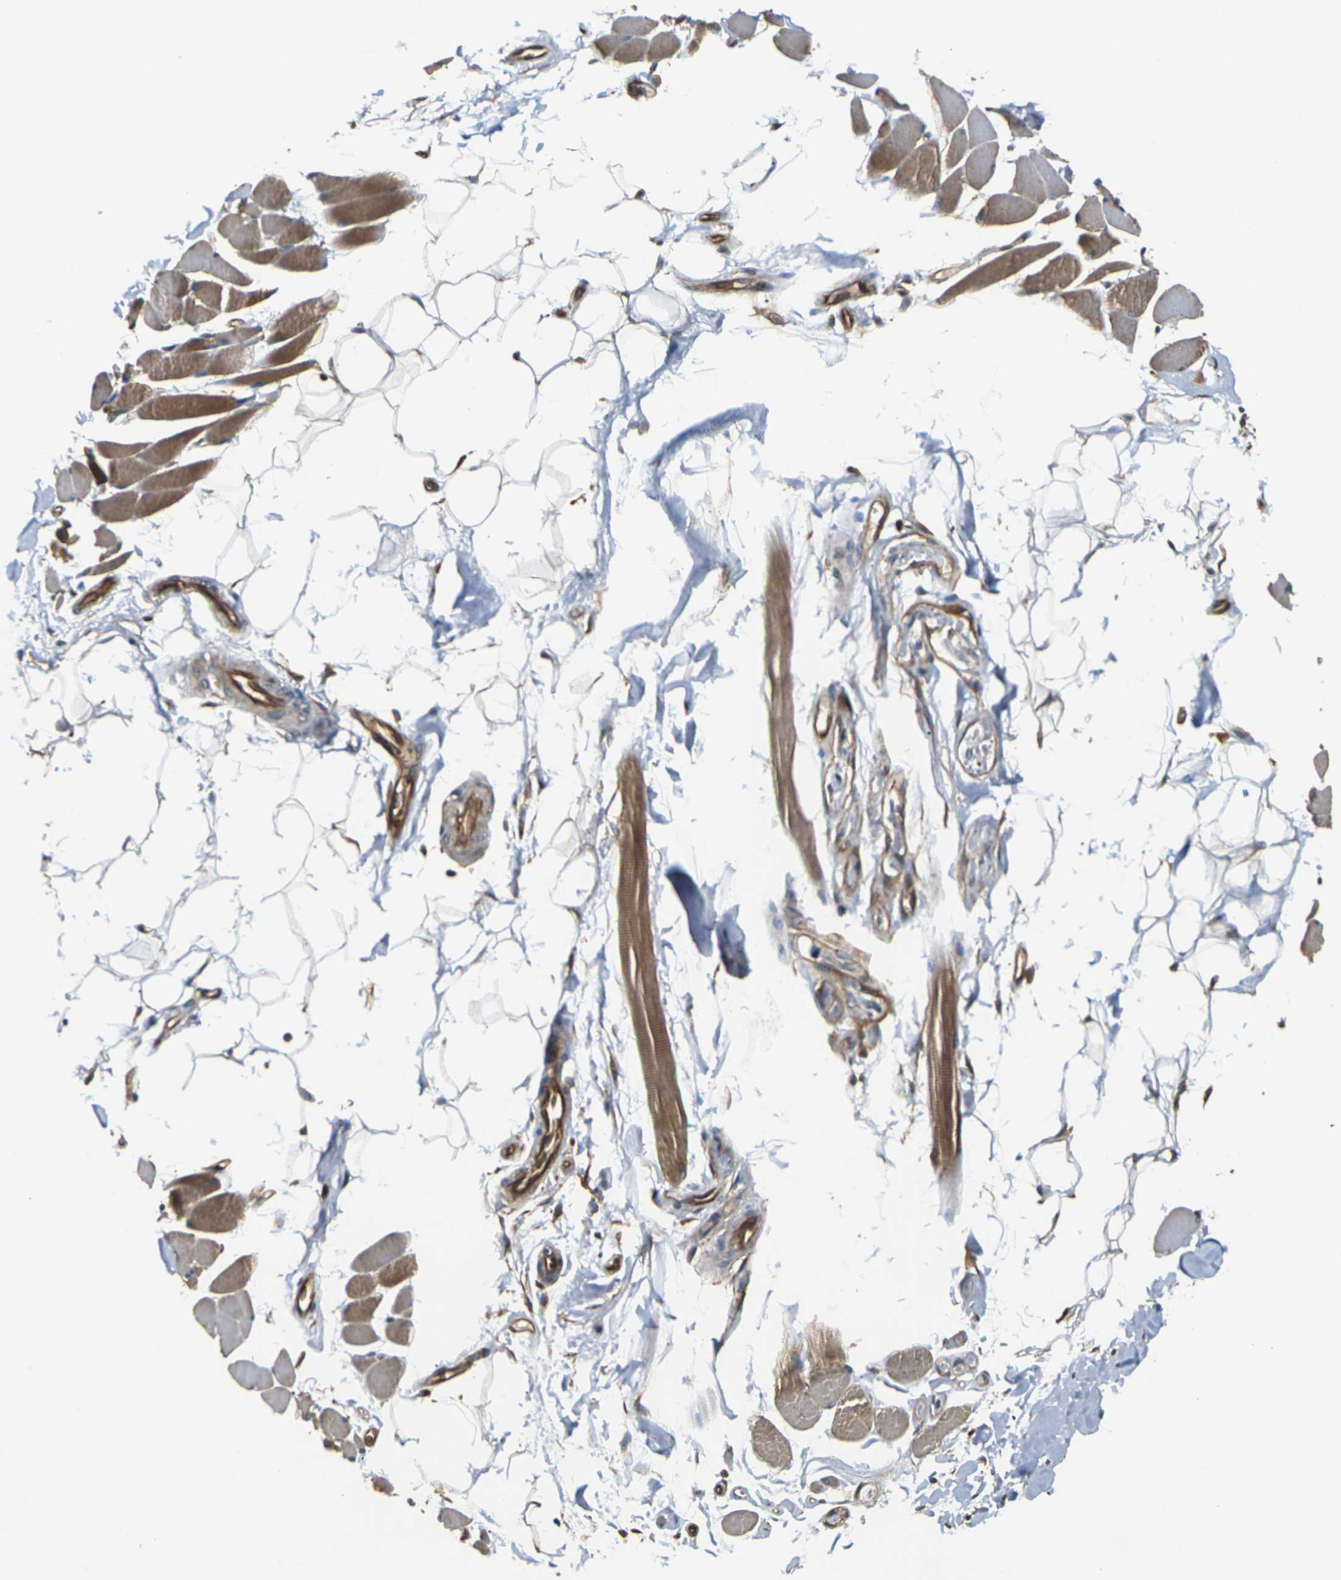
{"staining": {"intensity": "moderate", "quantity": ">75%", "location": "cytoplasmic/membranous"}, "tissue": "skeletal muscle", "cell_type": "Myocytes", "image_type": "normal", "snomed": [{"axis": "morphology", "description": "Normal tissue, NOS"}, {"axis": "topography", "description": "Skeletal muscle"}, {"axis": "topography", "description": "Peripheral nerve tissue"}], "caption": "Moderate cytoplasmic/membranous protein expression is present in approximately >75% of myocytes in skeletal muscle. Nuclei are stained in blue.", "gene": "PCDHB4", "patient": {"sex": "female", "age": 84}}